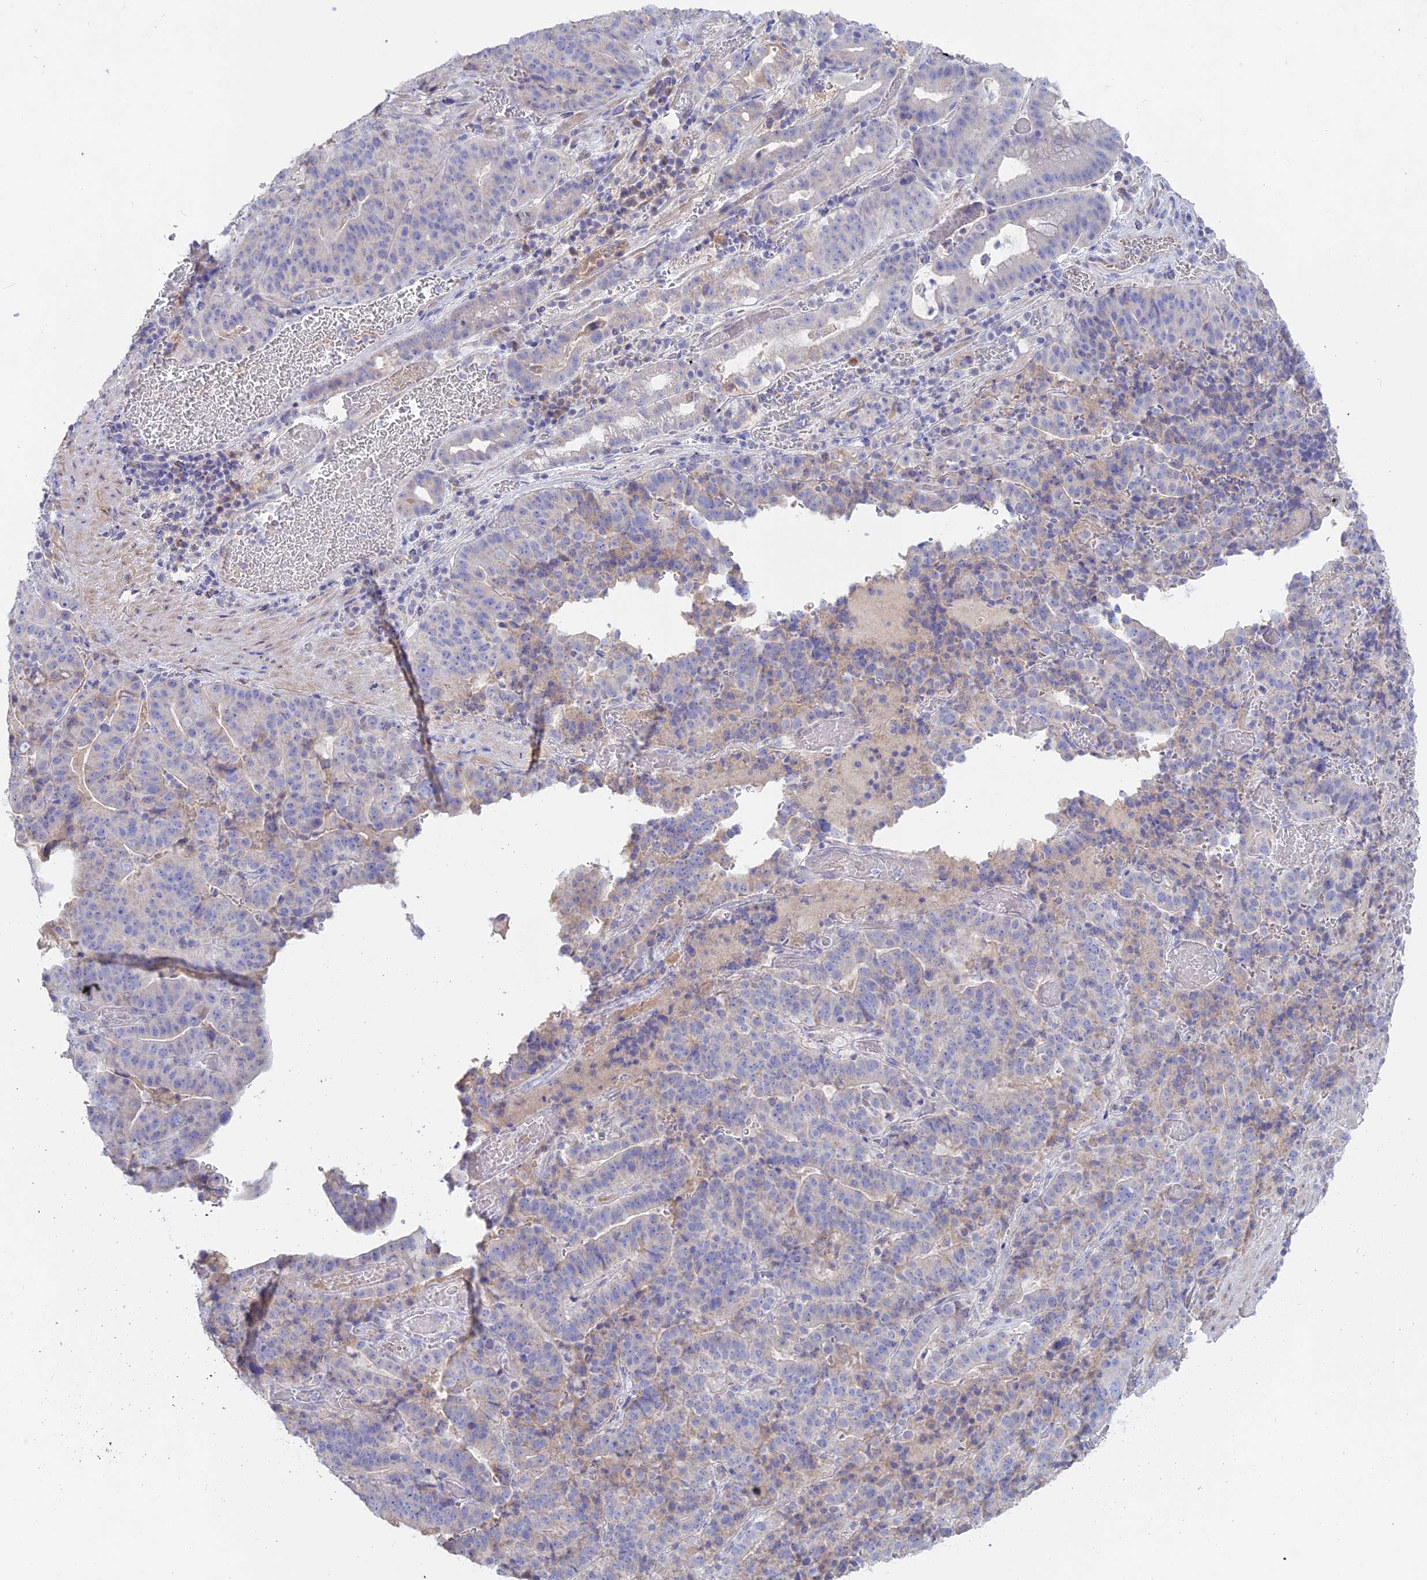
{"staining": {"intensity": "negative", "quantity": "none", "location": "none"}, "tissue": "stomach cancer", "cell_type": "Tumor cells", "image_type": "cancer", "snomed": [{"axis": "morphology", "description": "Adenocarcinoma, NOS"}, {"axis": "topography", "description": "Stomach"}], "caption": "Photomicrograph shows no significant protein expression in tumor cells of adenocarcinoma (stomach).", "gene": "ADGRA1", "patient": {"sex": "male", "age": 48}}